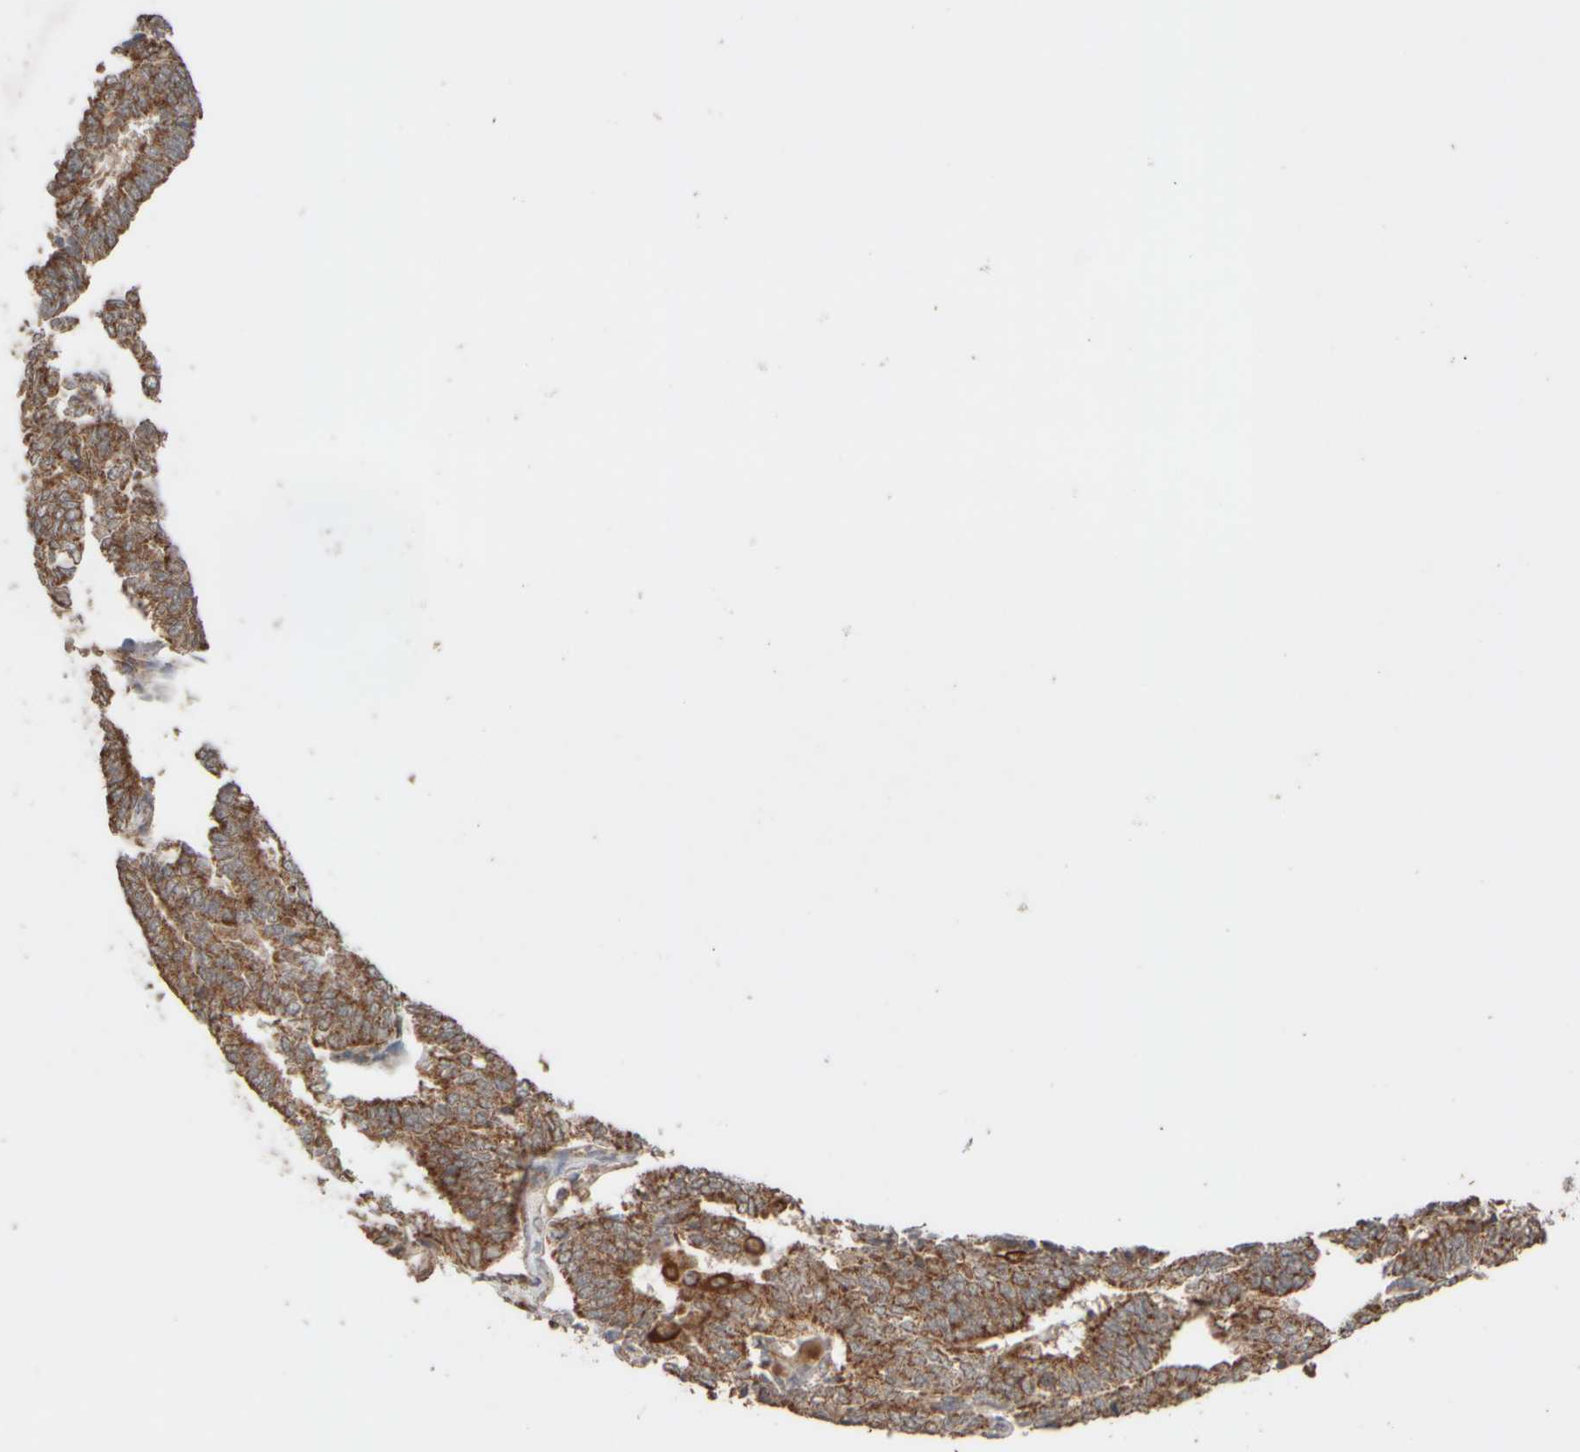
{"staining": {"intensity": "moderate", "quantity": ">75%", "location": "cytoplasmic/membranous"}, "tissue": "endometrial cancer", "cell_type": "Tumor cells", "image_type": "cancer", "snomed": [{"axis": "morphology", "description": "Adenocarcinoma, NOS"}, {"axis": "topography", "description": "Endometrium"}], "caption": "DAB (3,3'-diaminobenzidine) immunohistochemical staining of endometrial cancer displays moderate cytoplasmic/membranous protein expression in about >75% of tumor cells.", "gene": "EIF2B3", "patient": {"sex": "female", "age": 70}}